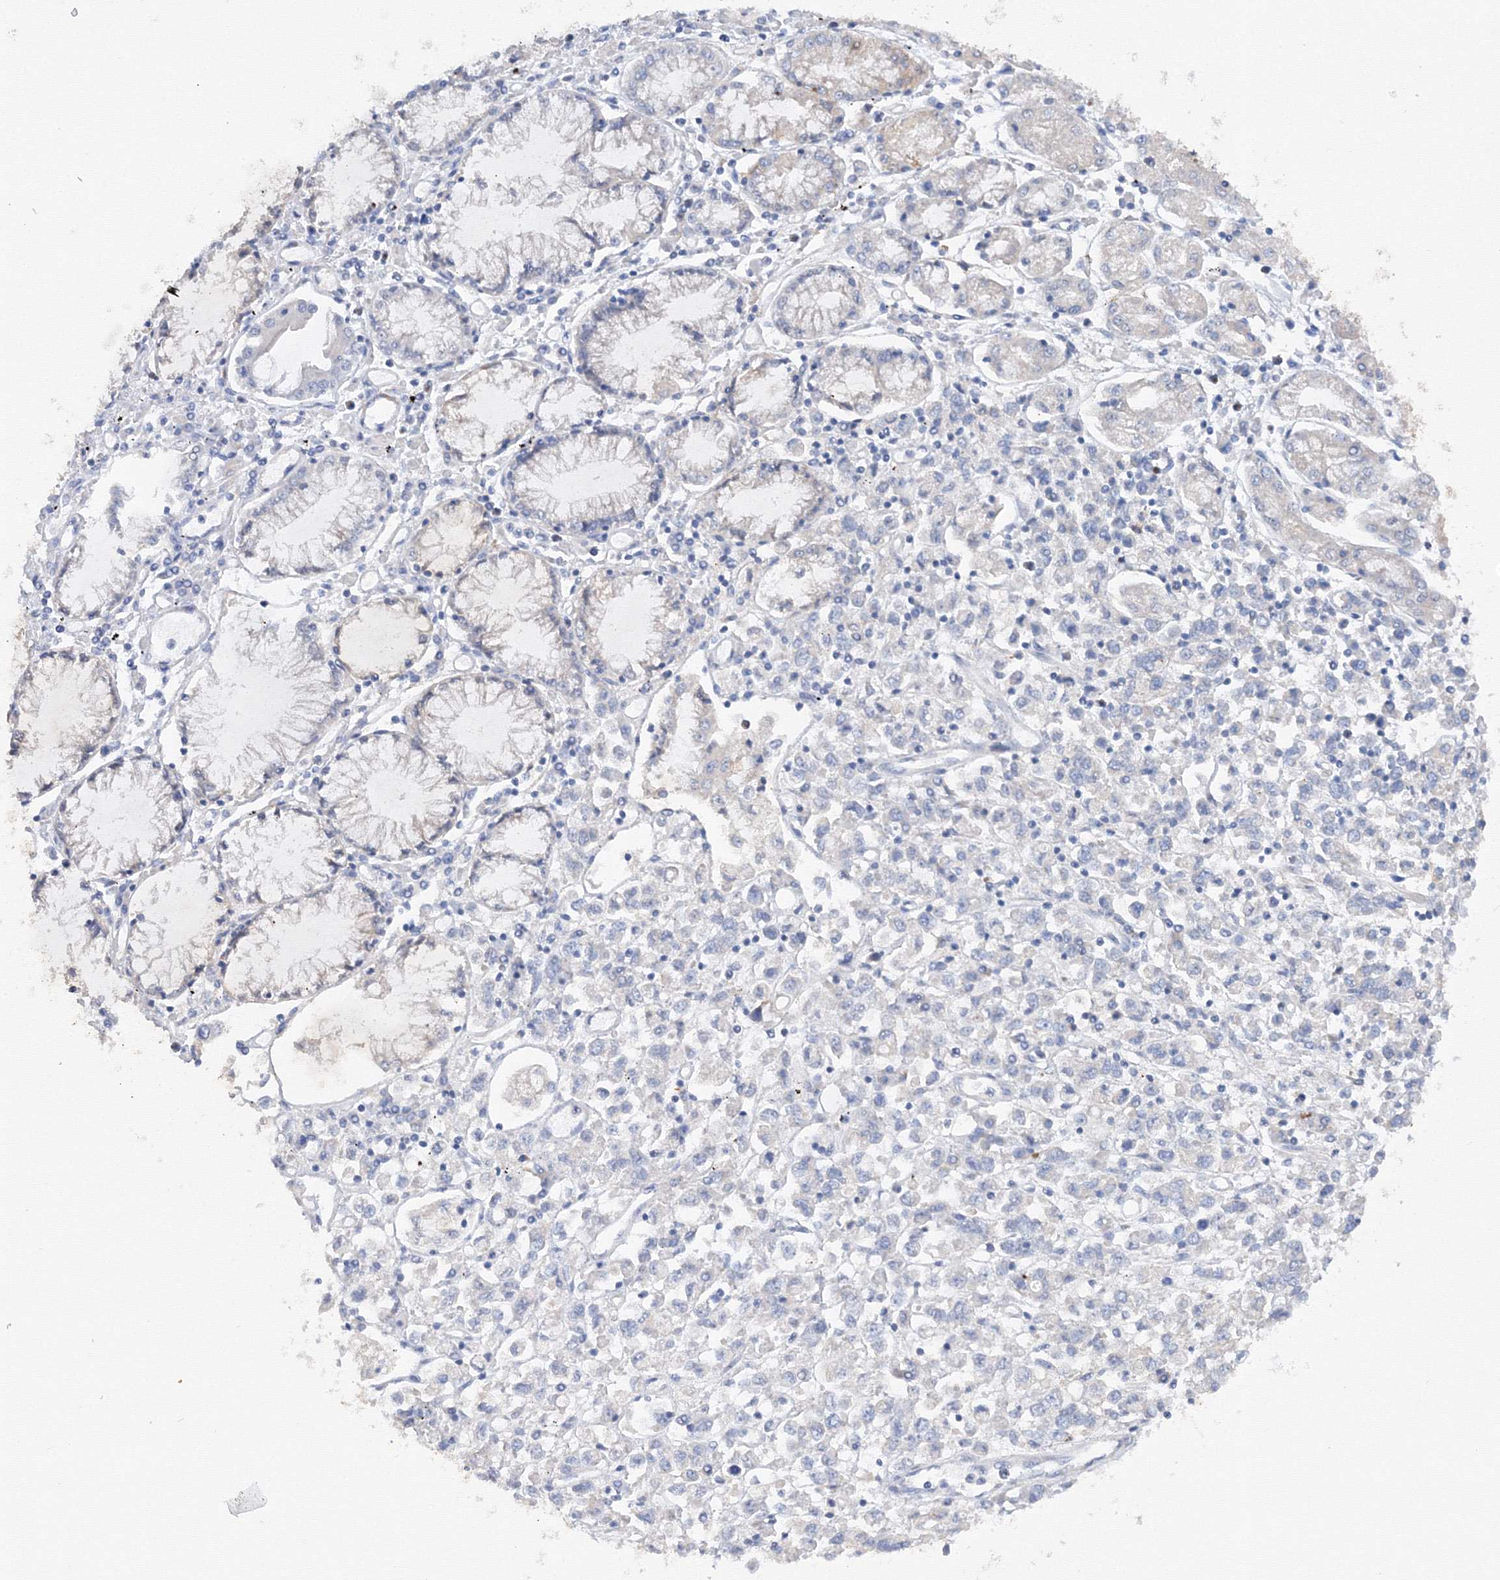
{"staining": {"intensity": "weak", "quantity": "<25%", "location": "cytoplasmic/membranous"}, "tissue": "stomach cancer", "cell_type": "Tumor cells", "image_type": "cancer", "snomed": [{"axis": "morphology", "description": "Adenocarcinoma, NOS"}, {"axis": "topography", "description": "Stomach"}], "caption": "IHC image of neoplastic tissue: stomach adenocarcinoma stained with DAB displays no significant protein expression in tumor cells. The staining was performed using DAB to visualize the protein expression in brown, while the nuclei were stained in blue with hematoxylin (Magnification: 20x).", "gene": "DIS3L2", "patient": {"sex": "female", "age": 76}}